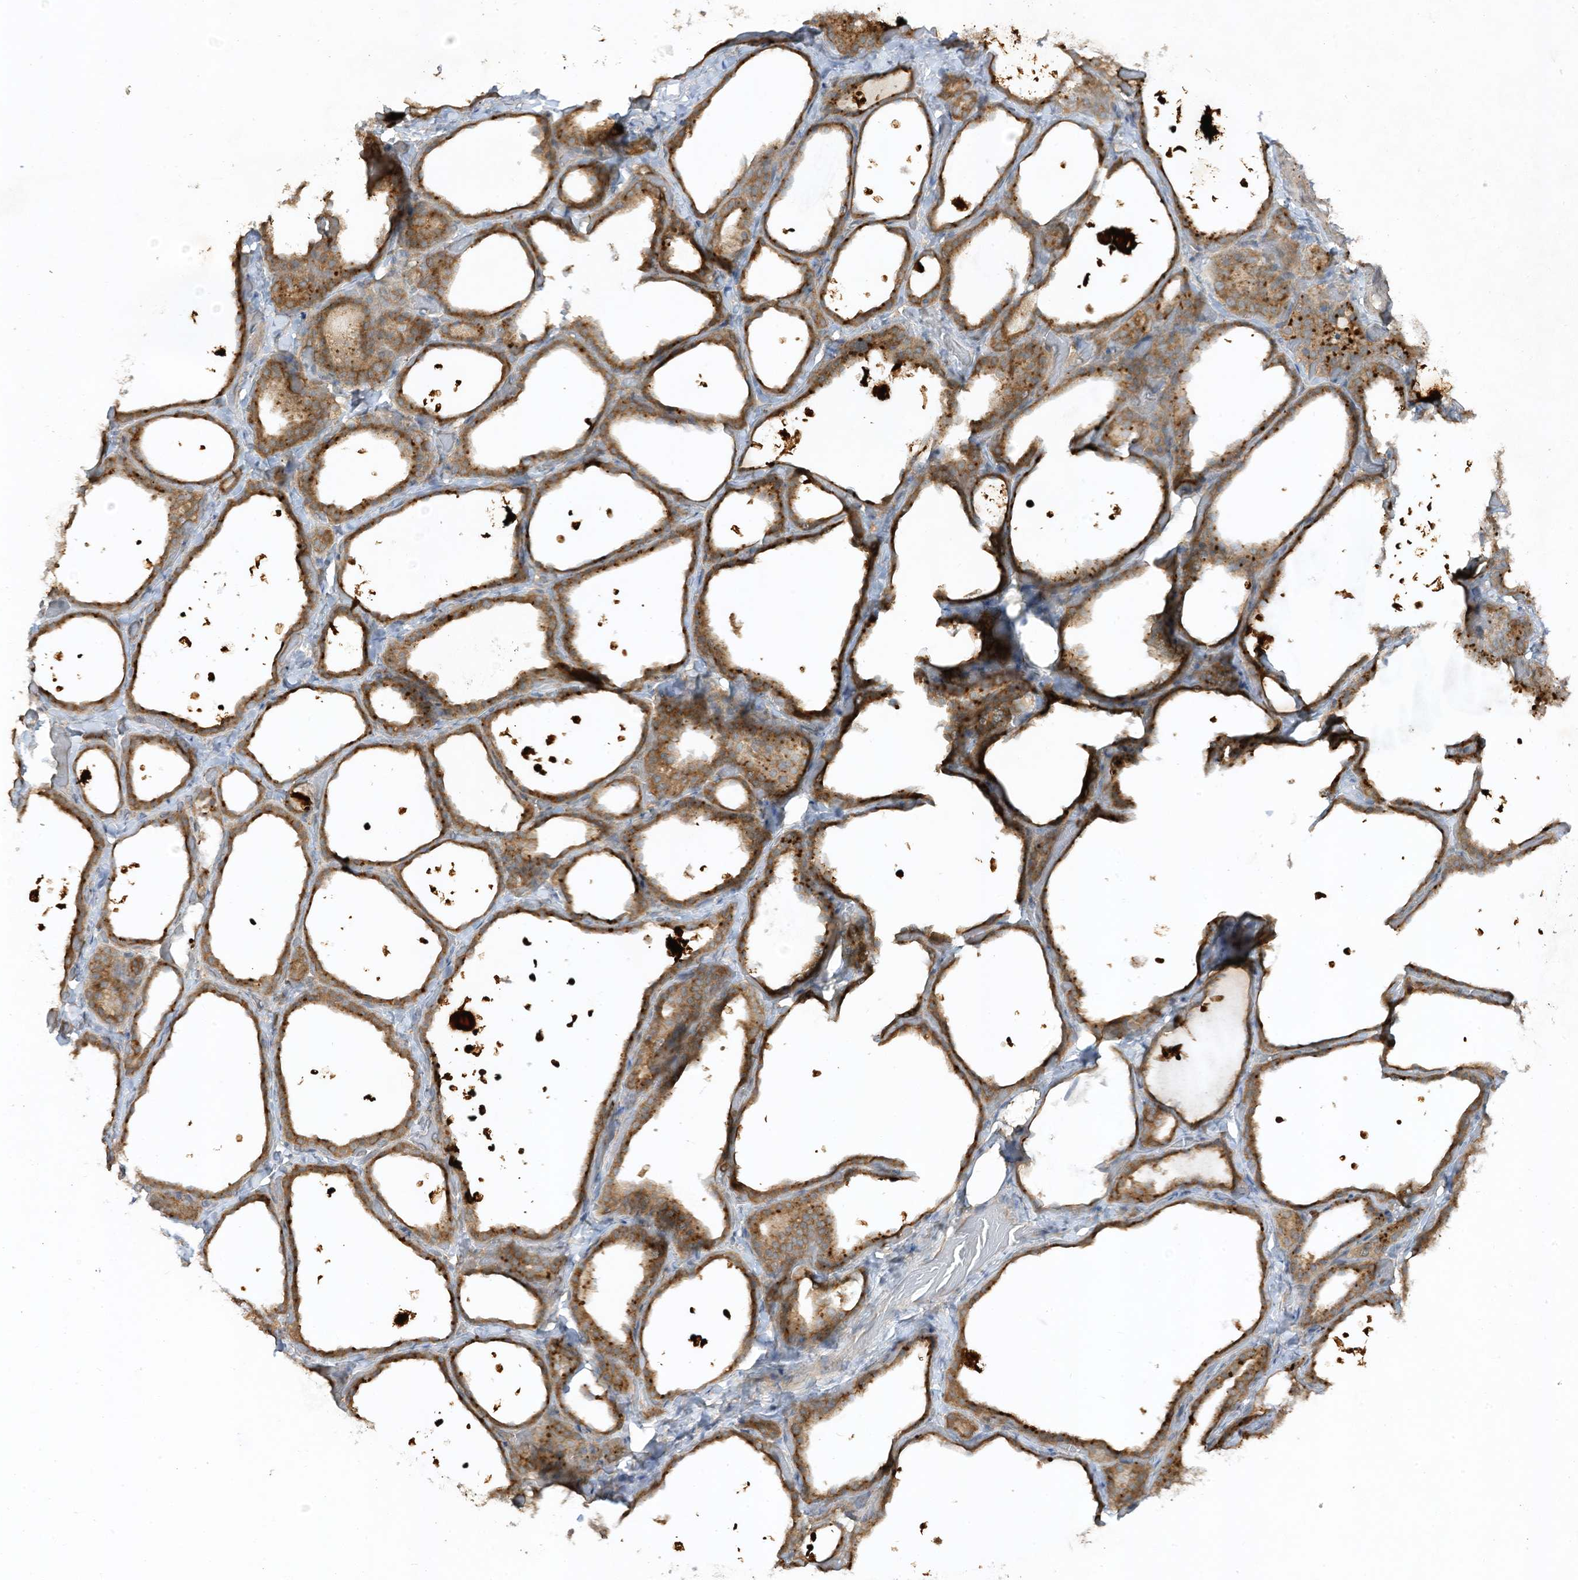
{"staining": {"intensity": "moderate", "quantity": ">75%", "location": "cytoplasmic/membranous"}, "tissue": "thyroid gland", "cell_type": "Glandular cells", "image_type": "normal", "snomed": [{"axis": "morphology", "description": "Normal tissue, NOS"}, {"axis": "topography", "description": "Thyroid gland"}], "caption": "A histopathology image showing moderate cytoplasmic/membranous positivity in about >75% of glandular cells in benign thyroid gland, as visualized by brown immunohistochemical staining.", "gene": "LDAH", "patient": {"sex": "female", "age": 44}}